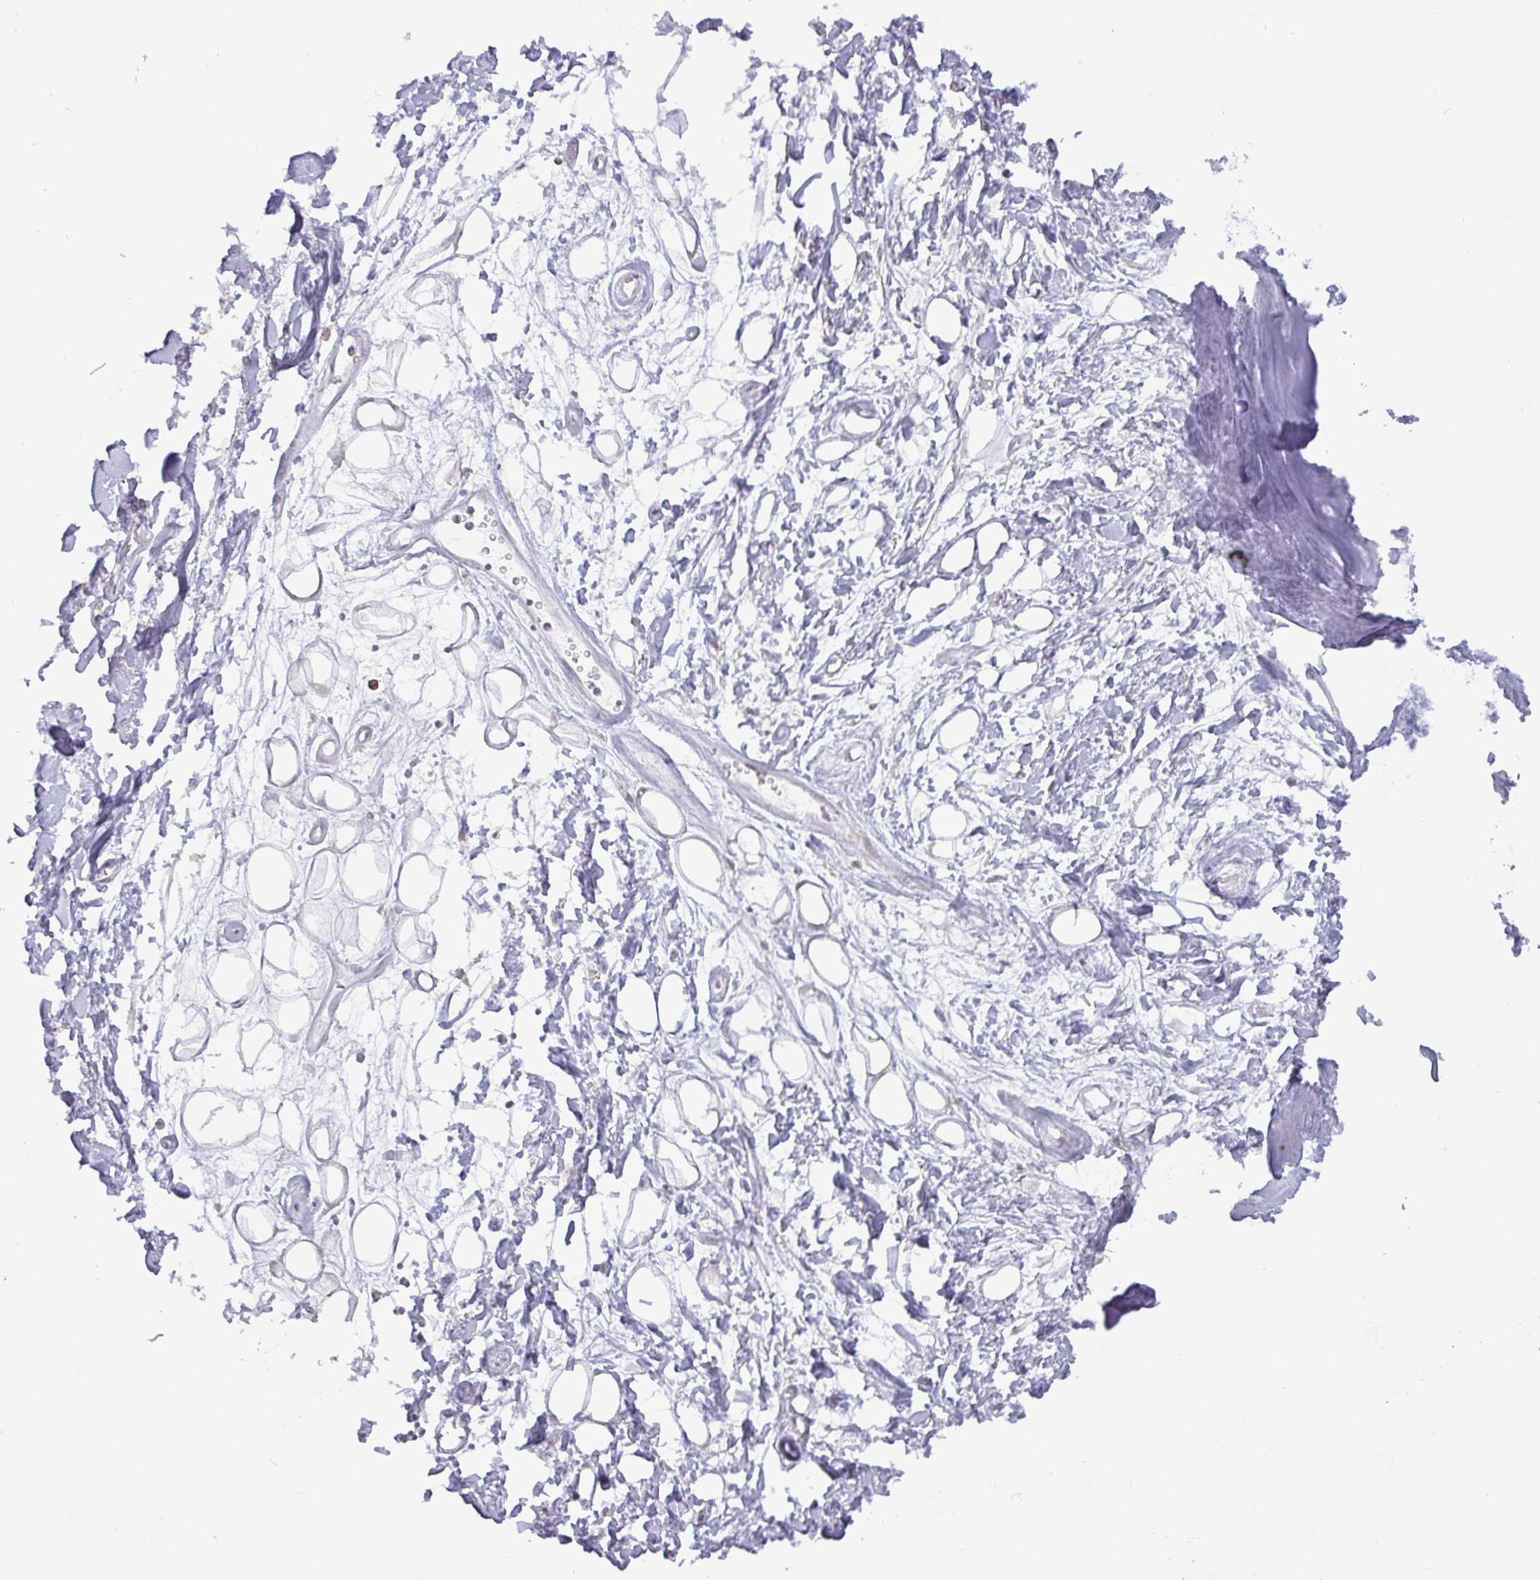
{"staining": {"intensity": "negative", "quantity": "none", "location": "none"}, "tissue": "adipose tissue", "cell_type": "Adipocytes", "image_type": "normal", "snomed": [{"axis": "morphology", "description": "Normal tissue, NOS"}, {"axis": "topography", "description": "Cartilage tissue"}], "caption": "High magnification brightfield microscopy of unremarkable adipose tissue stained with DAB (3,3'-diaminobenzidine) (brown) and counterstained with hematoxylin (blue): adipocytes show no significant staining. (Stains: DAB IHC with hematoxylin counter stain, Microscopy: brightfield microscopy at high magnification).", "gene": "RRN3", "patient": {"sex": "male", "age": 57}}